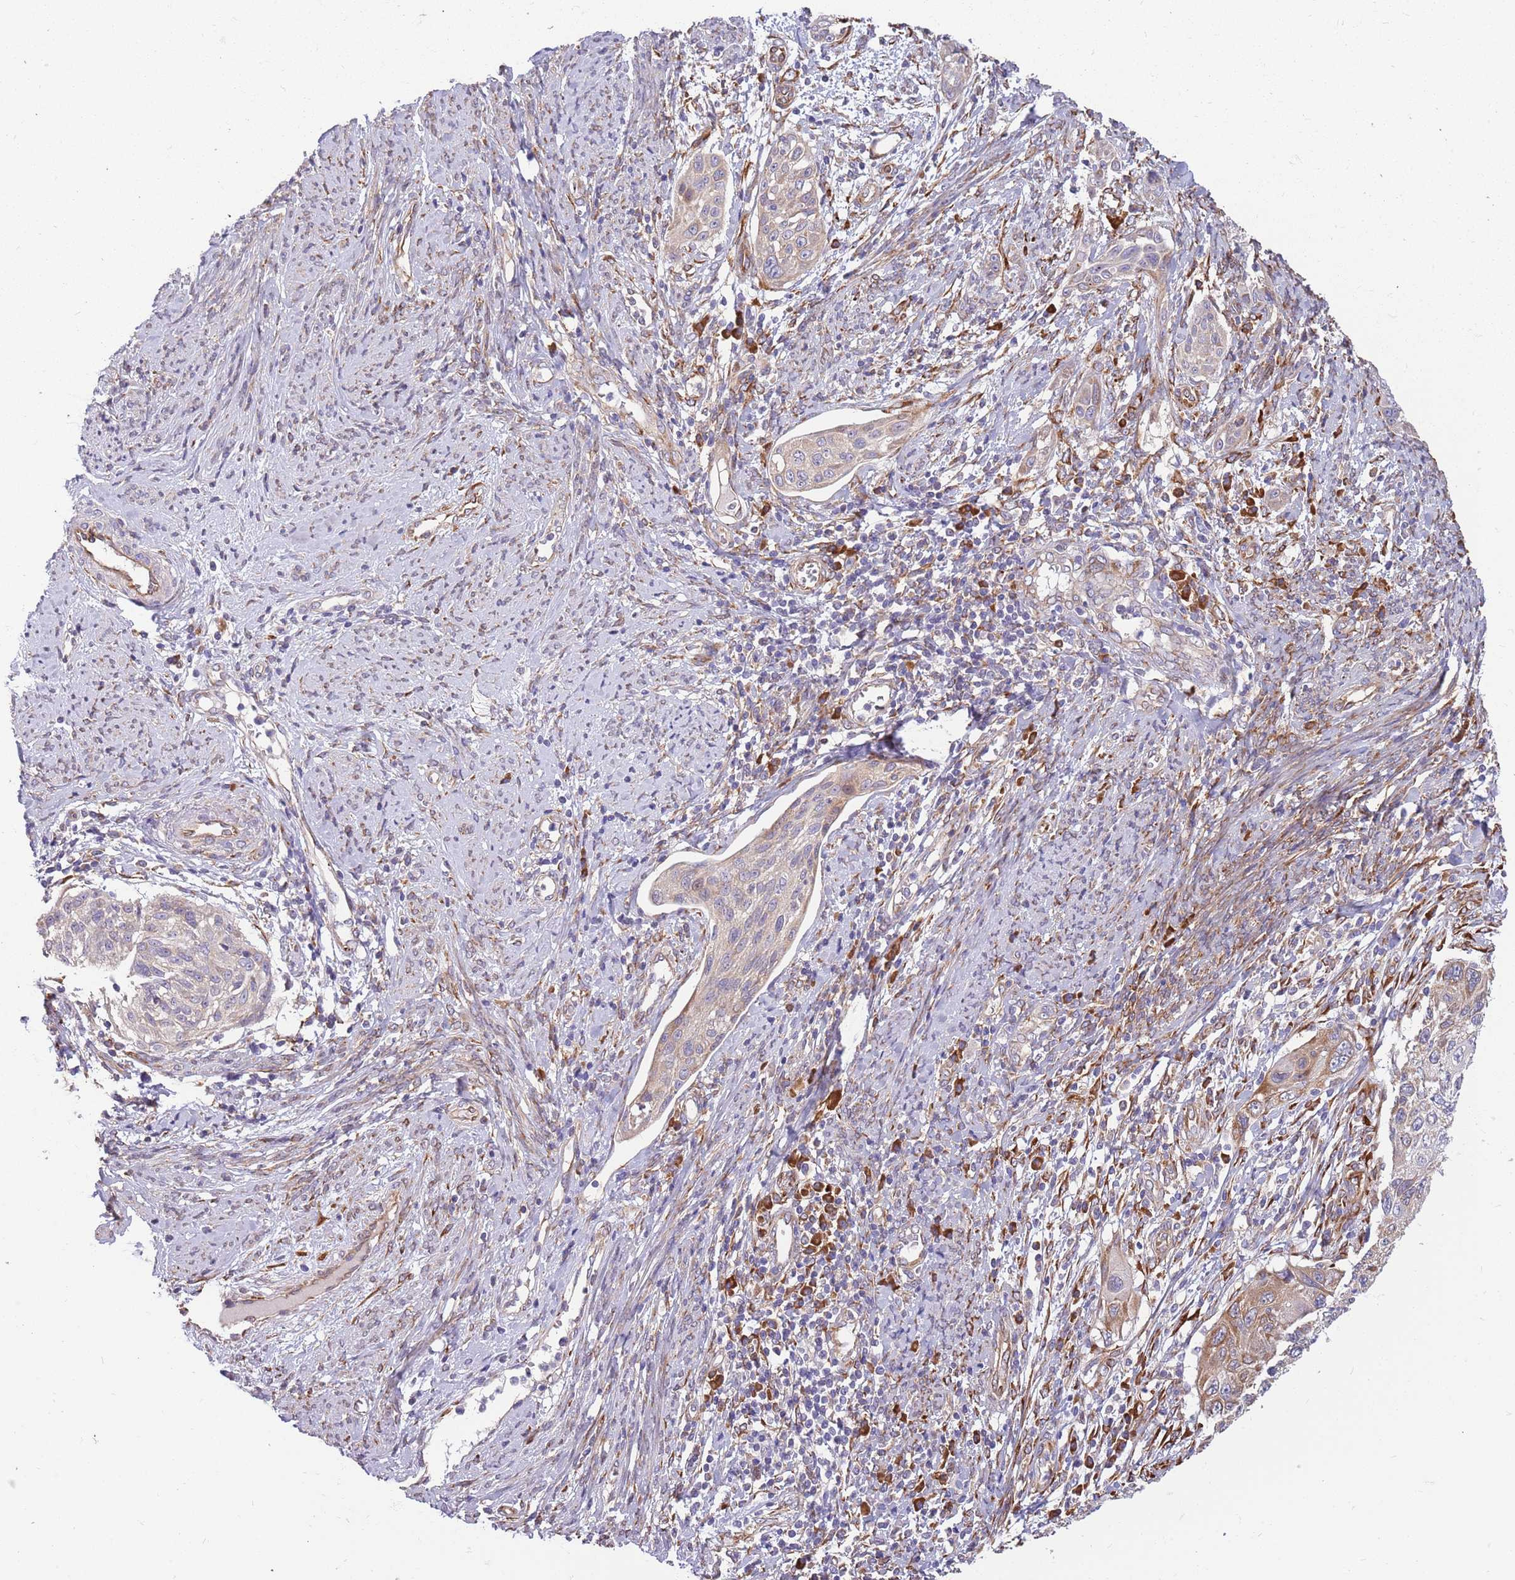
{"staining": {"intensity": "weak", "quantity": "<25%", "location": "cytoplasmic/membranous"}, "tissue": "cervical cancer", "cell_type": "Tumor cells", "image_type": "cancer", "snomed": [{"axis": "morphology", "description": "Squamous cell carcinoma, NOS"}, {"axis": "topography", "description": "Cervix"}], "caption": "Immunohistochemistry (IHC) photomicrograph of squamous cell carcinoma (cervical) stained for a protein (brown), which demonstrates no expression in tumor cells.", "gene": "ARMCX6", "patient": {"sex": "female", "age": 70}}